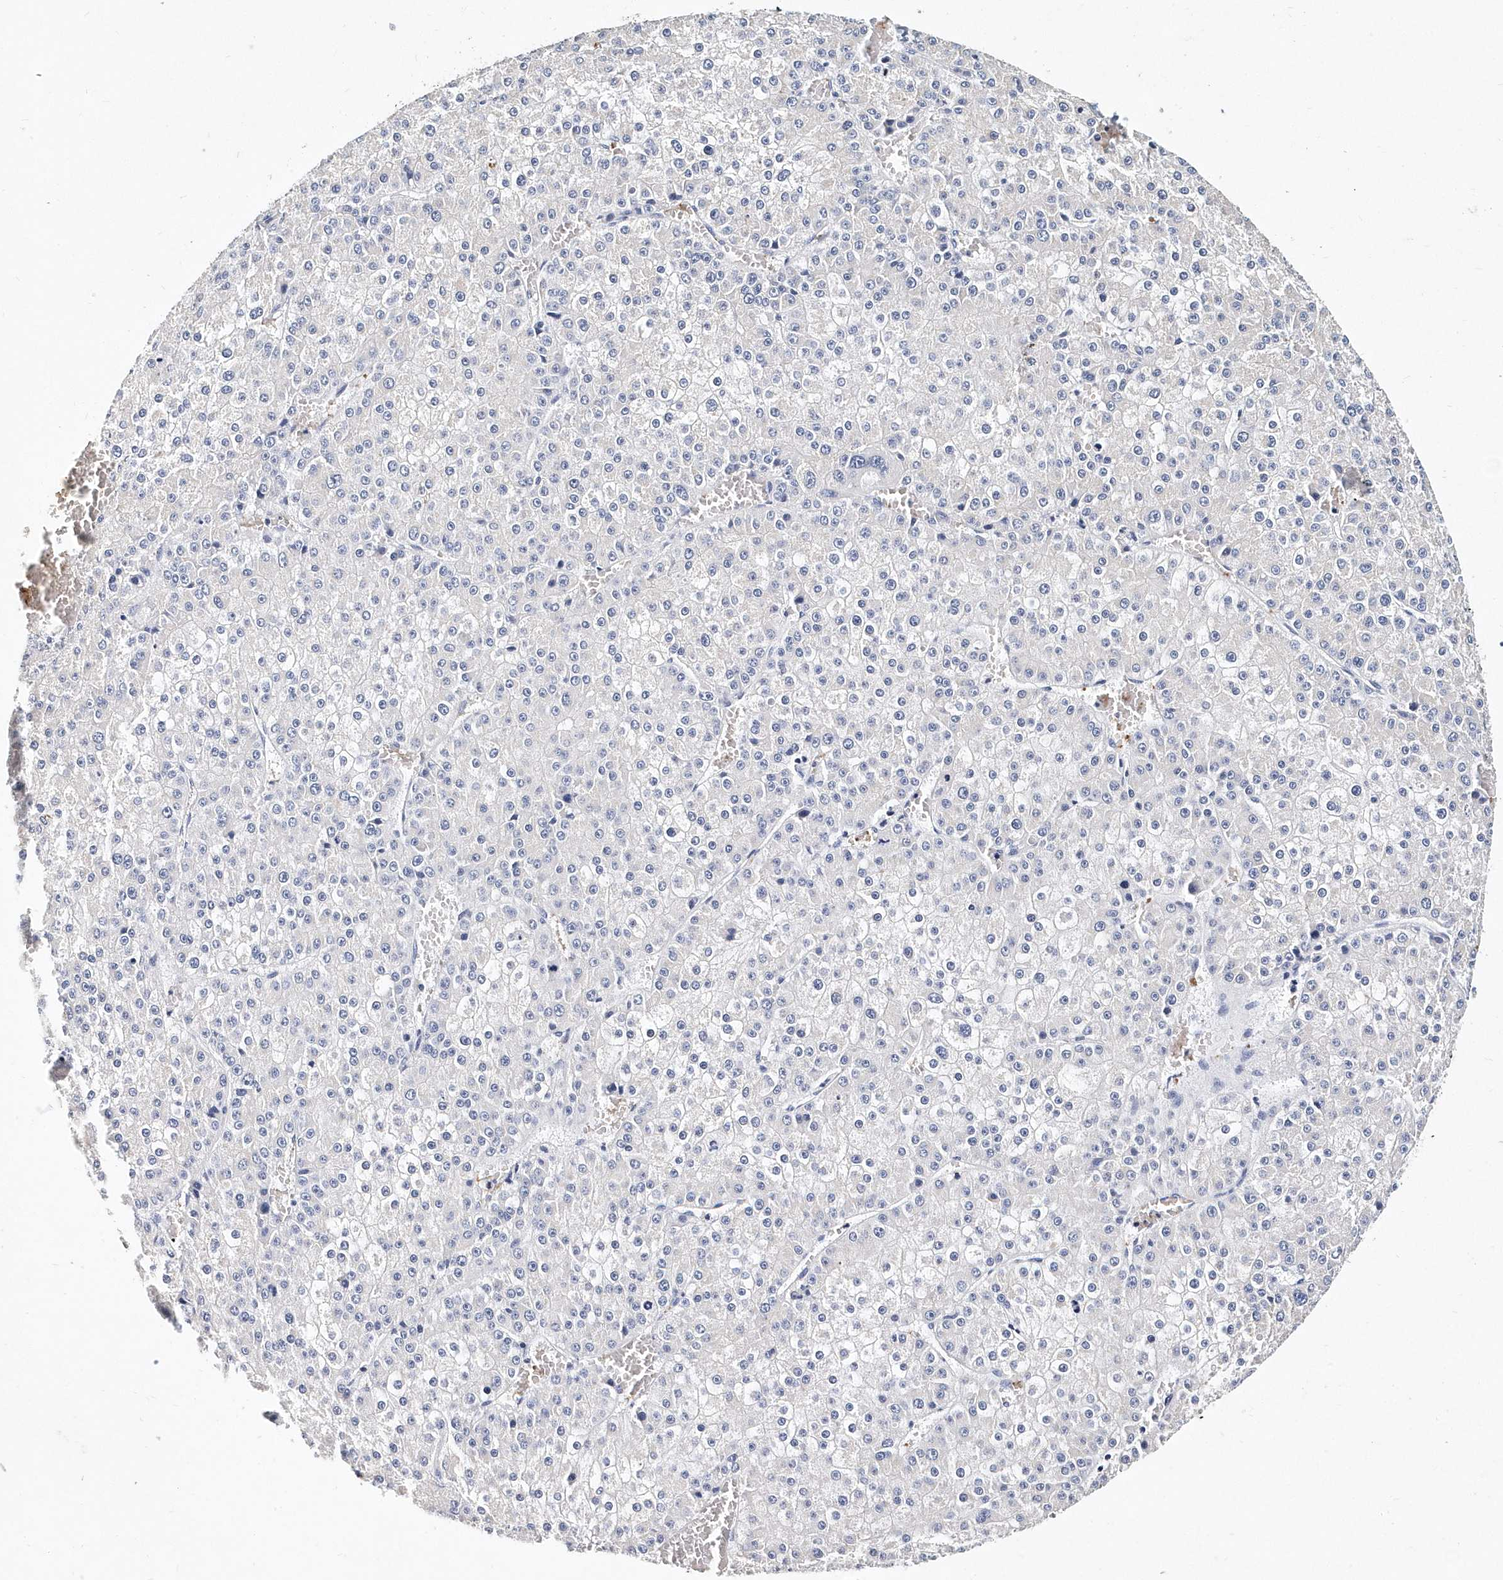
{"staining": {"intensity": "negative", "quantity": "none", "location": "none"}, "tissue": "liver cancer", "cell_type": "Tumor cells", "image_type": "cancer", "snomed": [{"axis": "morphology", "description": "Carcinoma, Hepatocellular, NOS"}, {"axis": "topography", "description": "Liver"}], "caption": "The image demonstrates no staining of tumor cells in liver cancer.", "gene": "ITGA2B", "patient": {"sex": "female", "age": 73}}